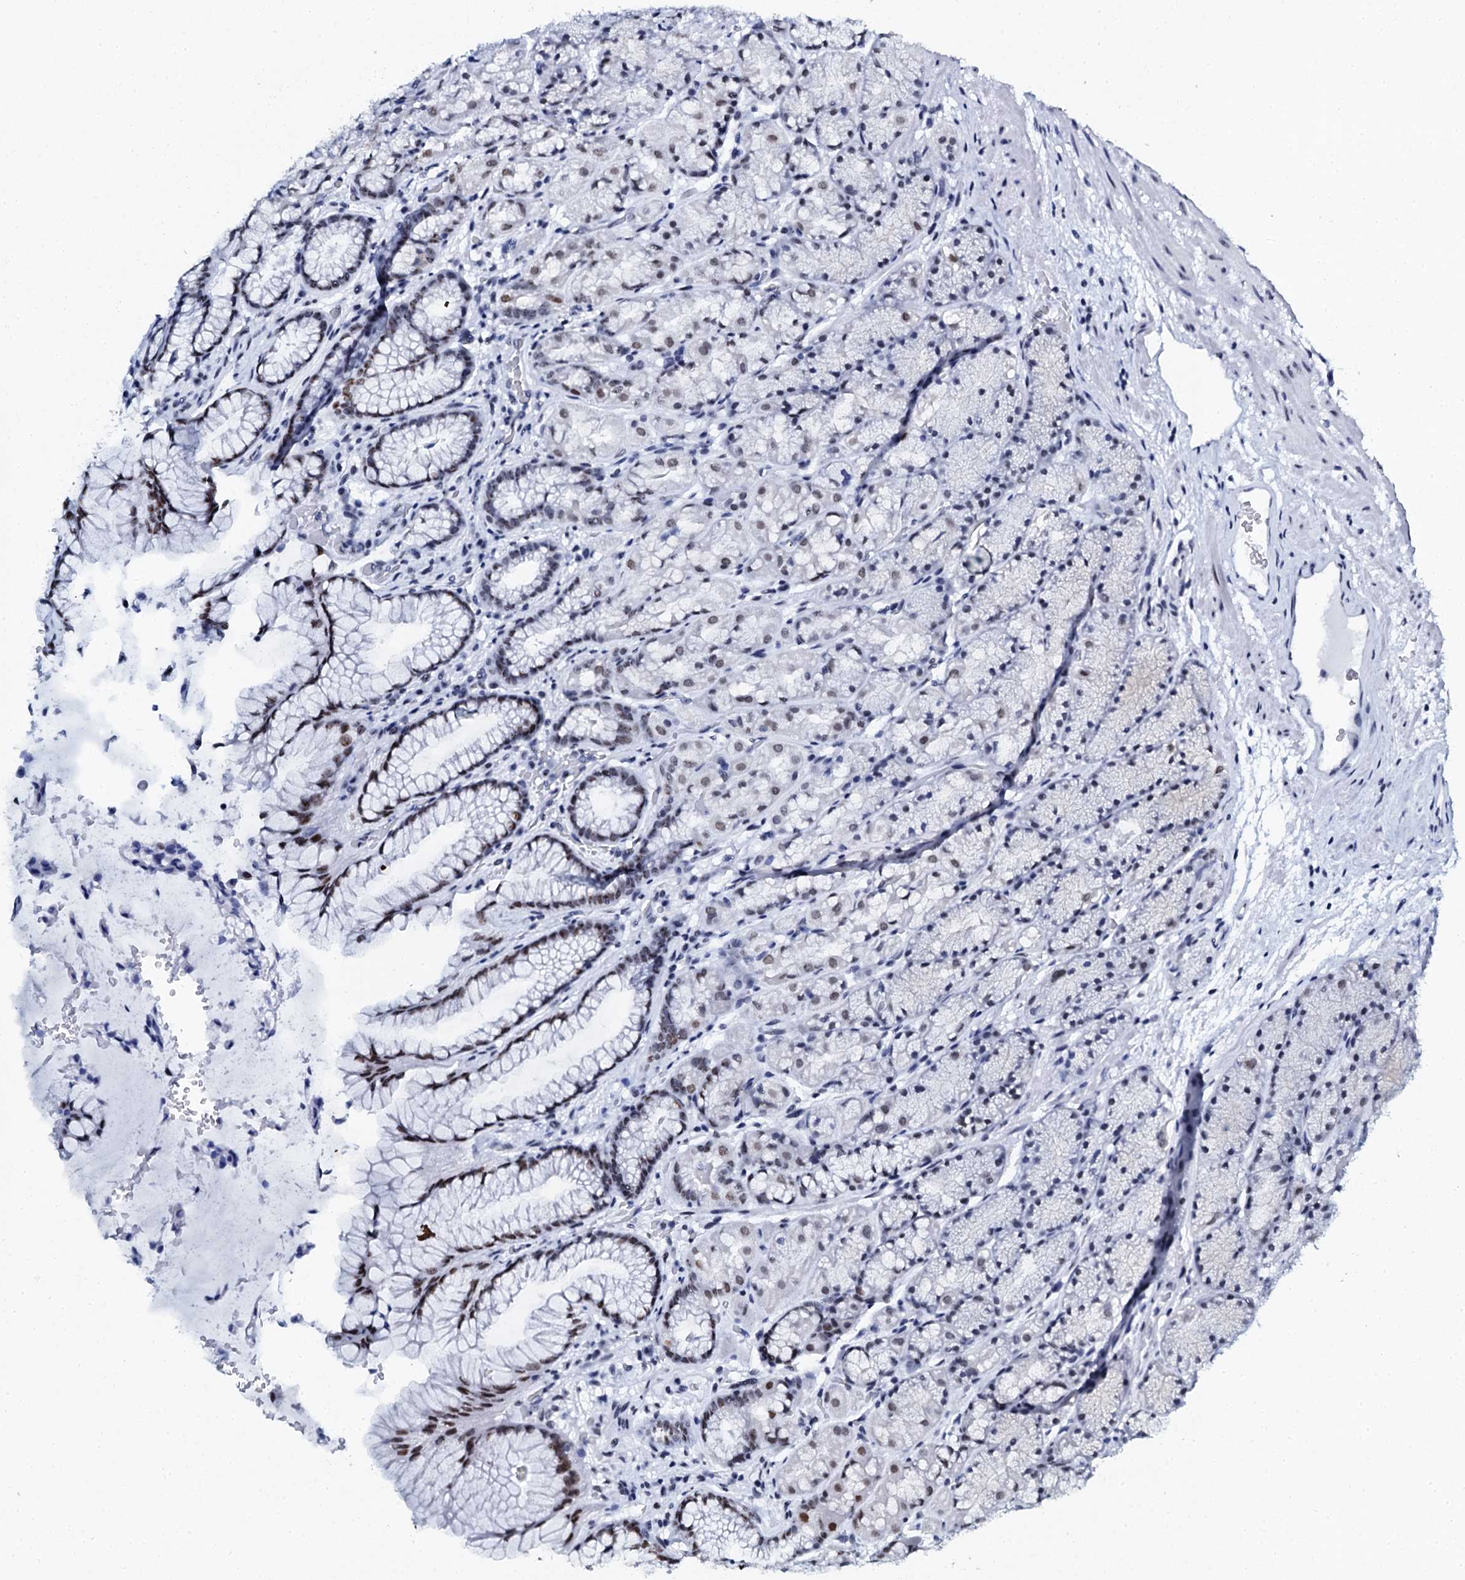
{"staining": {"intensity": "moderate", "quantity": "25%-75%", "location": "nuclear"}, "tissue": "stomach", "cell_type": "Glandular cells", "image_type": "normal", "snomed": [{"axis": "morphology", "description": "Normal tissue, NOS"}, {"axis": "topography", "description": "Stomach"}], "caption": "Immunohistochemistry photomicrograph of benign stomach: human stomach stained using IHC shows medium levels of moderate protein expression localized specifically in the nuclear of glandular cells, appearing as a nuclear brown color.", "gene": "SLTM", "patient": {"sex": "male", "age": 63}}